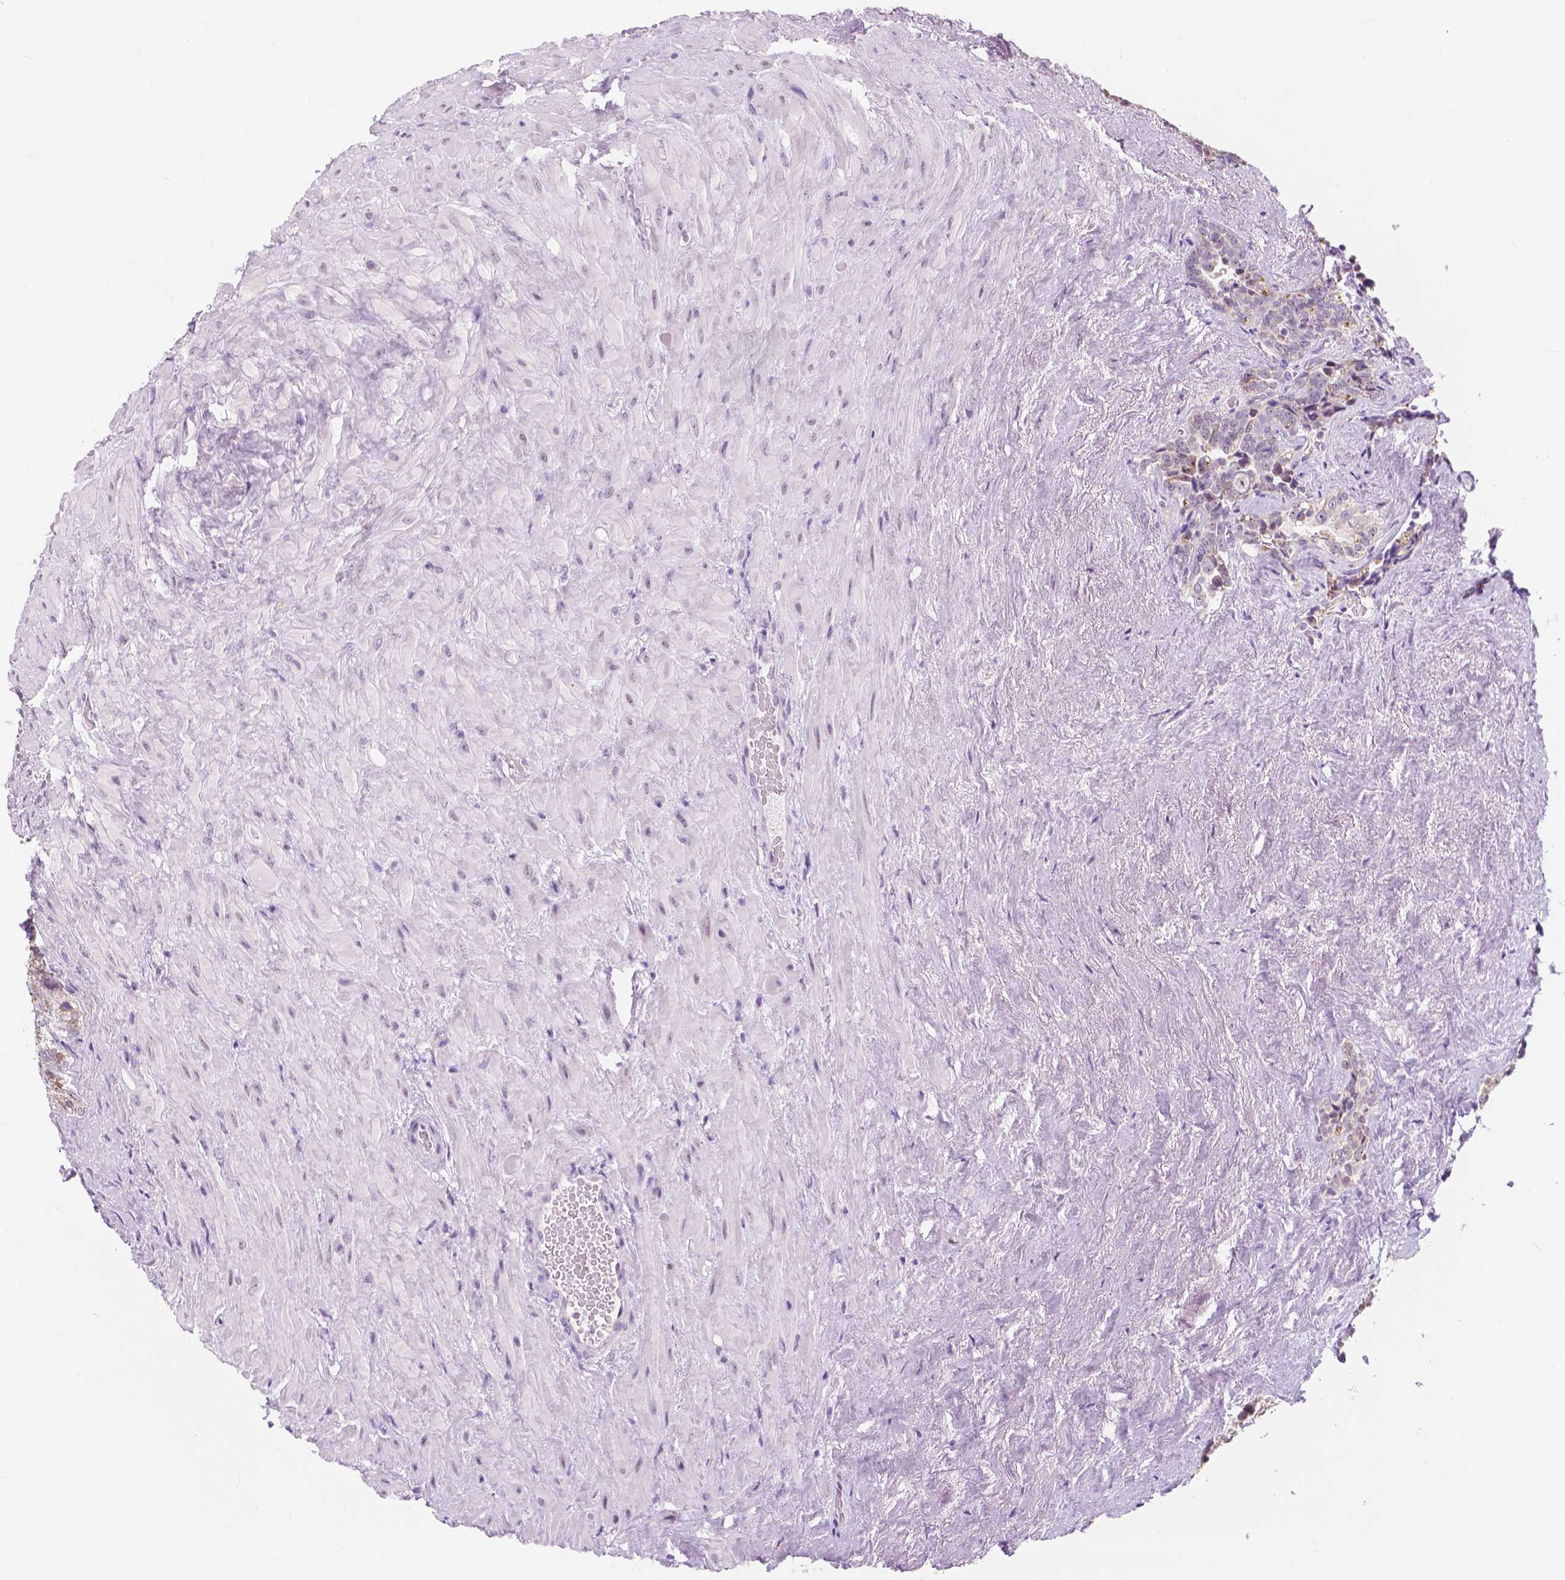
{"staining": {"intensity": "moderate", "quantity": "25%-75%", "location": "cytoplasmic/membranous"}, "tissue": "seminal vesicle", "cell_type": "Glandular cells", "image_type": "normal", "snomed": [{"axis": "morphology", "description": "Normal tissue, NOS"}, {"axis": "topography", "description": "Seminal veicle"}], "caption": "Protein staining of benign seminal vesicle displays moderate cytoplasmic/membranous expression in approximately 25%-75% of glandular cells.", "gene": "NOLC1", "patient": {"sex": "male", "age": 69}}